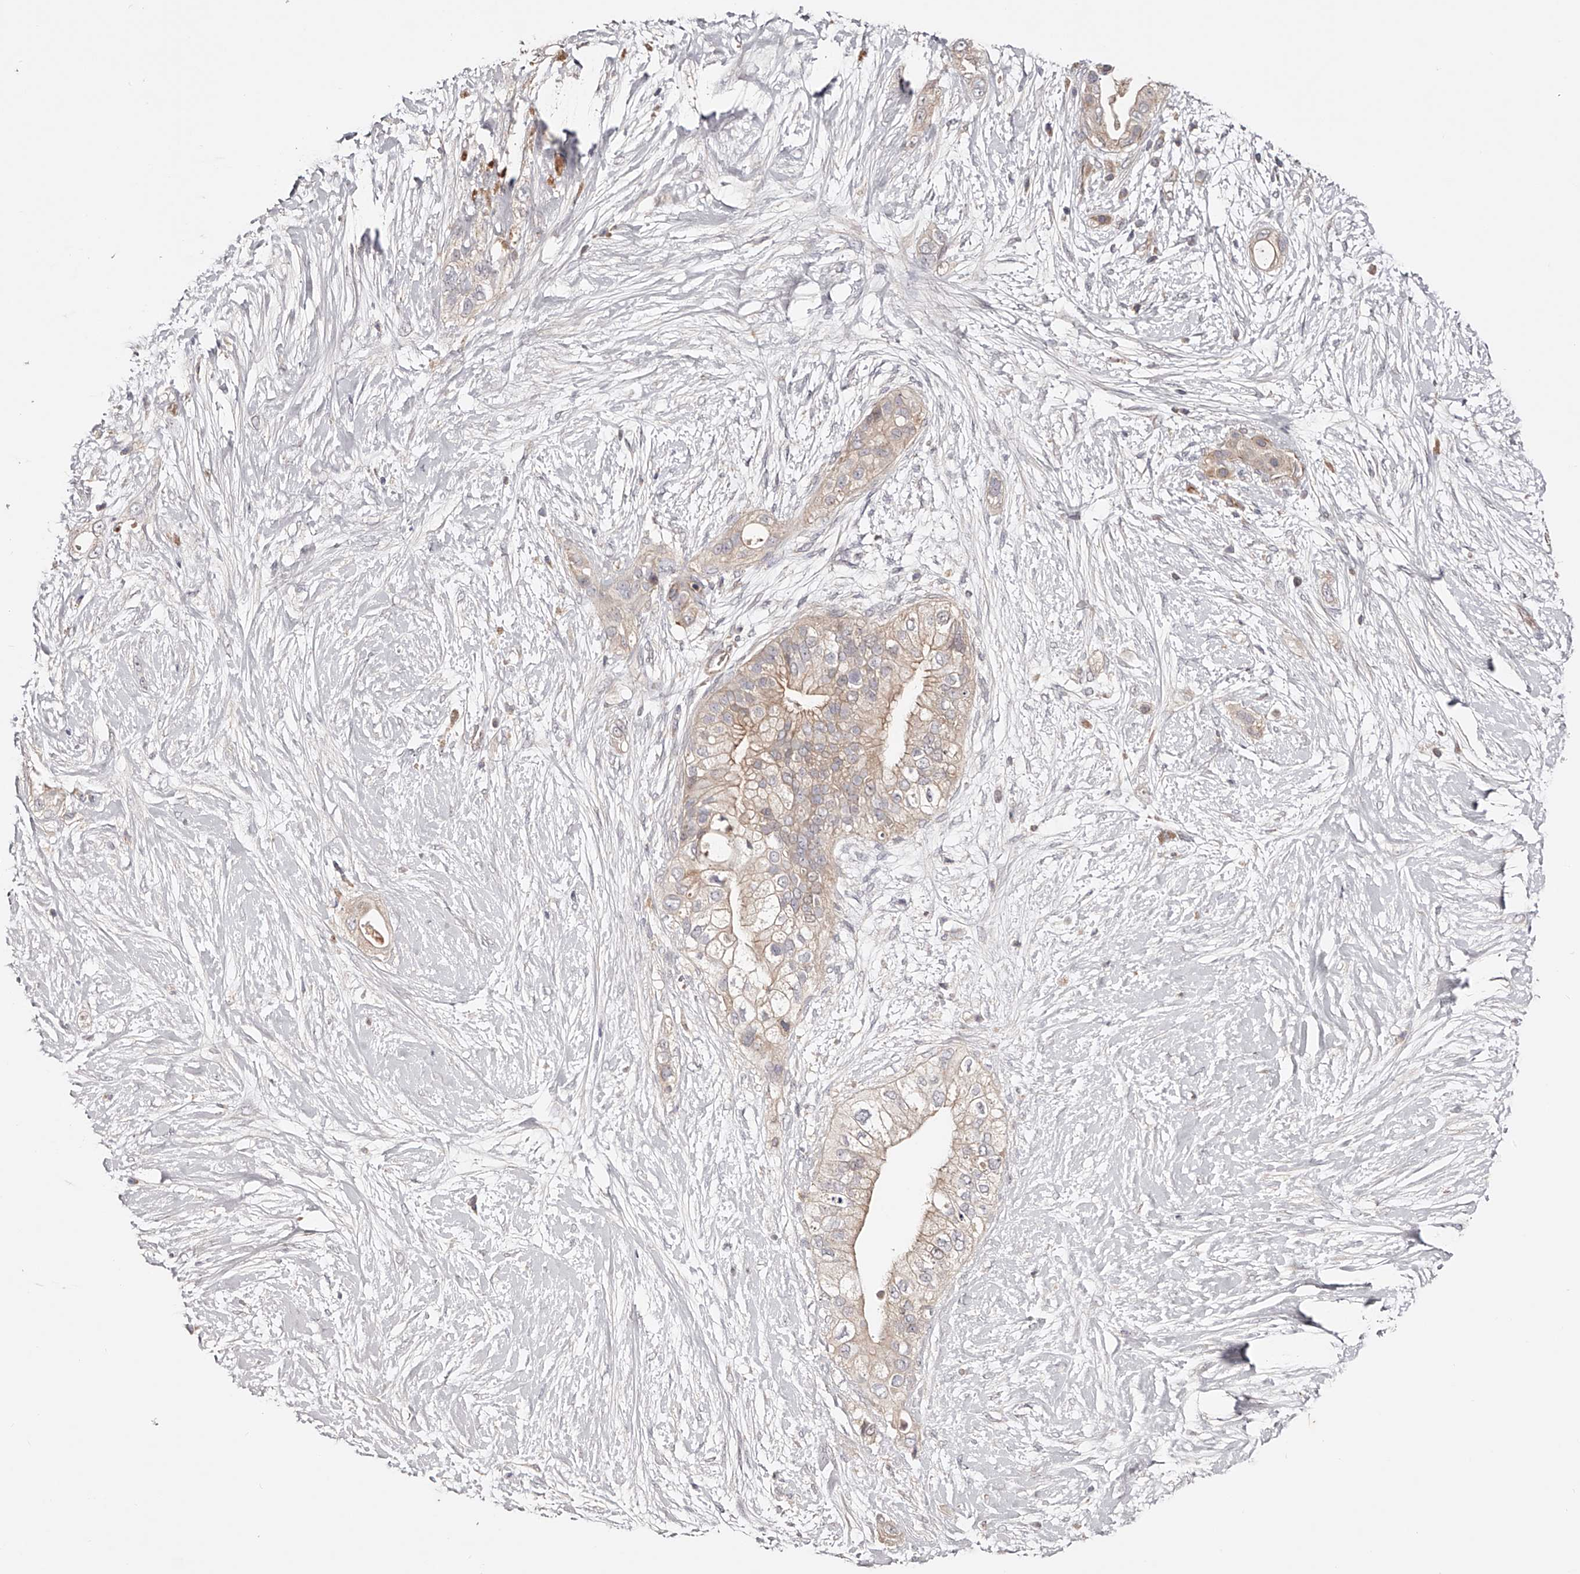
{"staining": {"intensity": "weak", "quantity": "<25%", "location": "cytoplasmic/membranous"}, "tissue": "pancreatic cancer", "cell_type": "Tumor cells", "image_type": "cancer", "snomed": [{"axis": "morphology", "description": "Adenocarcinoma, NOS"}, {"axis": "topography", "description": "Pancreas"}], "caption": "A histopathology image of pancreatic adenocarcinoma stained for a protein shows no brown staining in tumor cells.", "gene": "USP21", "patient": {"sex": "male", "age": 53}}